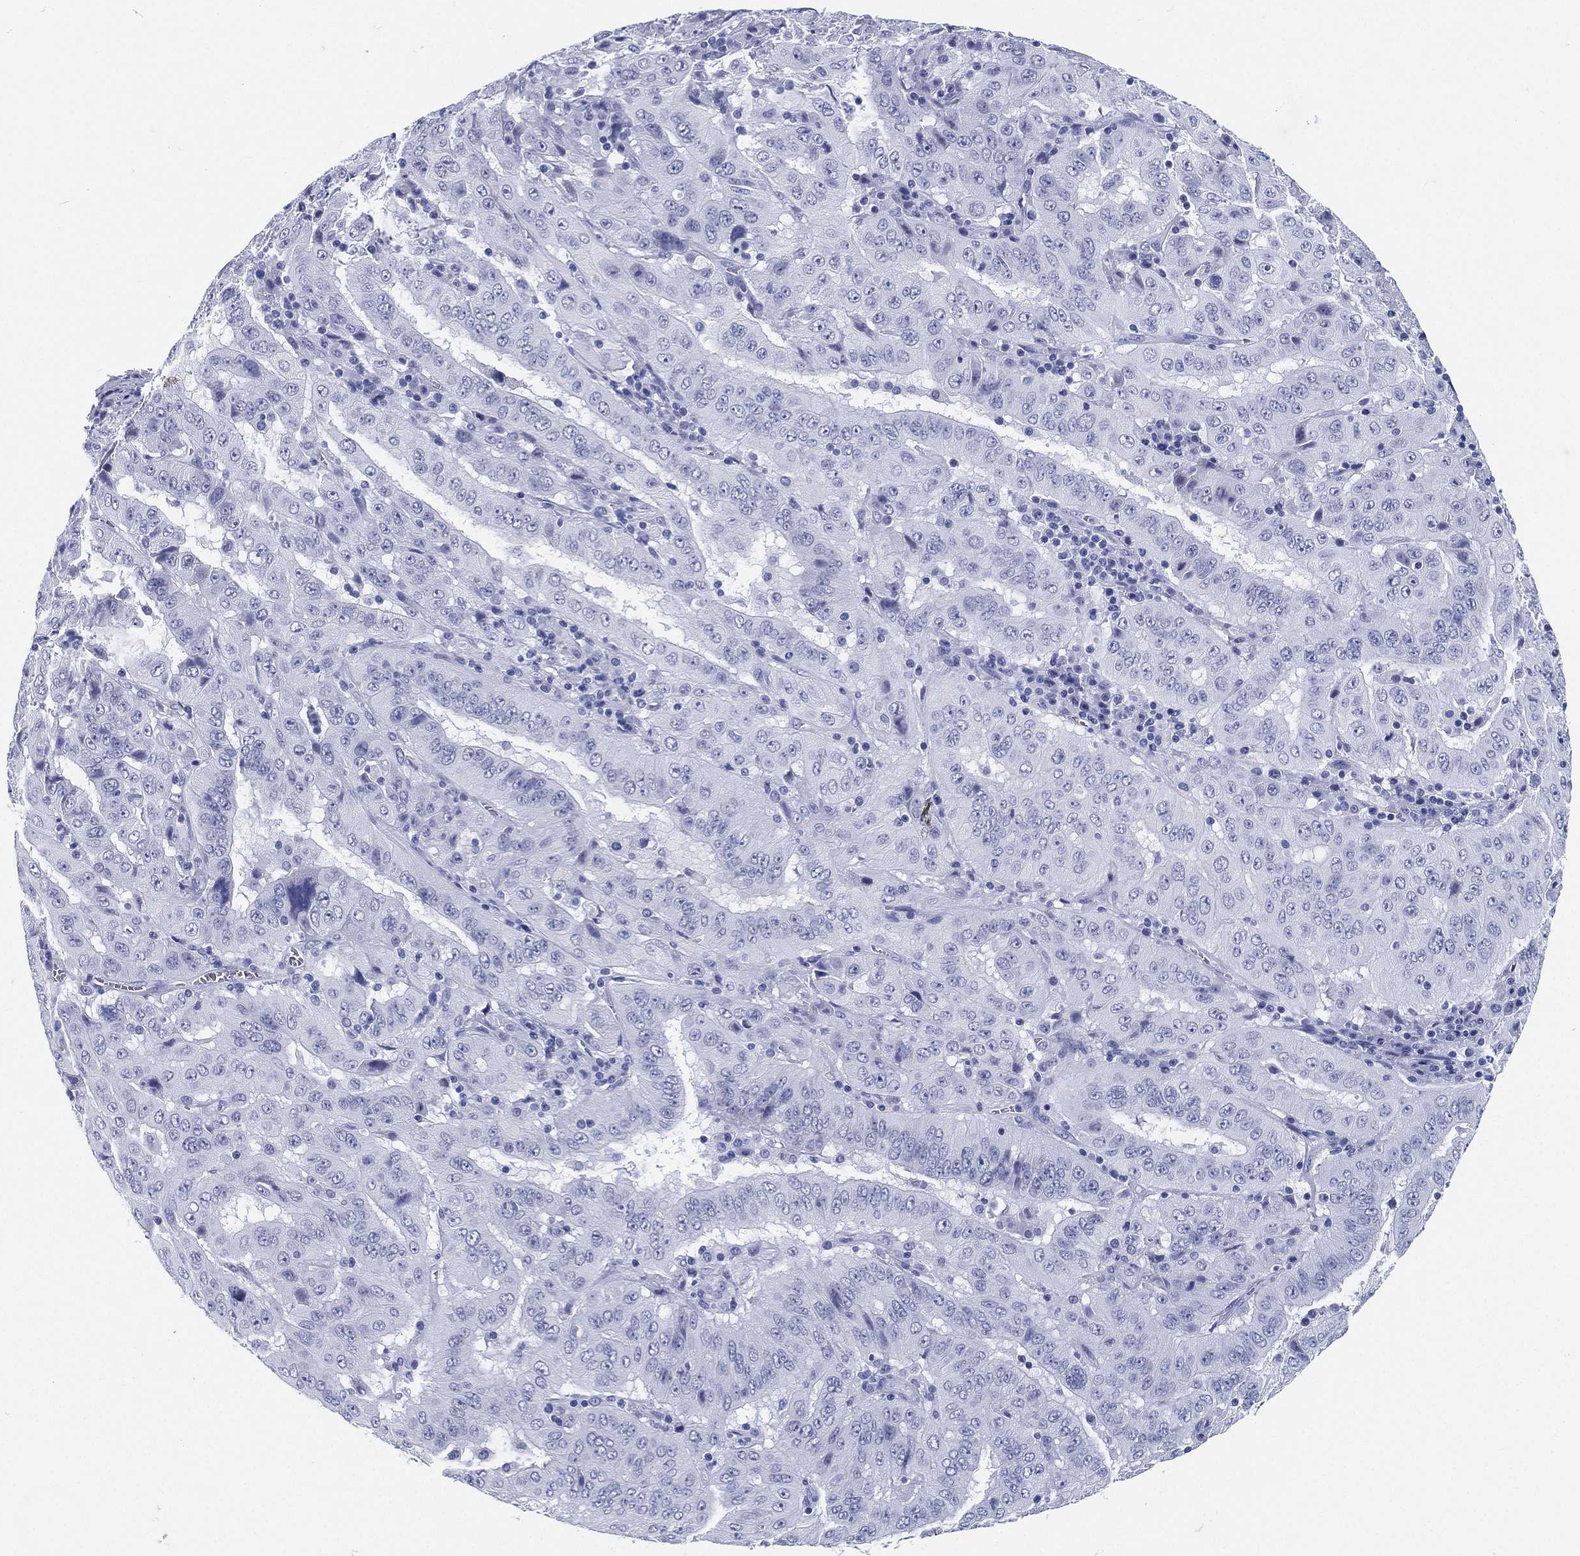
{"staining": {"intensity": "negative", "quantity": "none", "location": "none"}, "tissue": "pancreatic cancer", "cell_type": "Tumor cells", "image_type": "cancer", "snomed": [{"axis": "morphology", "description": "Adenocarcinoma, NOS"}, {"axis": "topography", "description": "Pancreas"}], "caption": "Pancreatic adenocarcinoma stained for a protein using IHC exhibits no staining tumor cells.", "gene": "ATP1B2", "patient": {"sex": "male", "age": 63}}